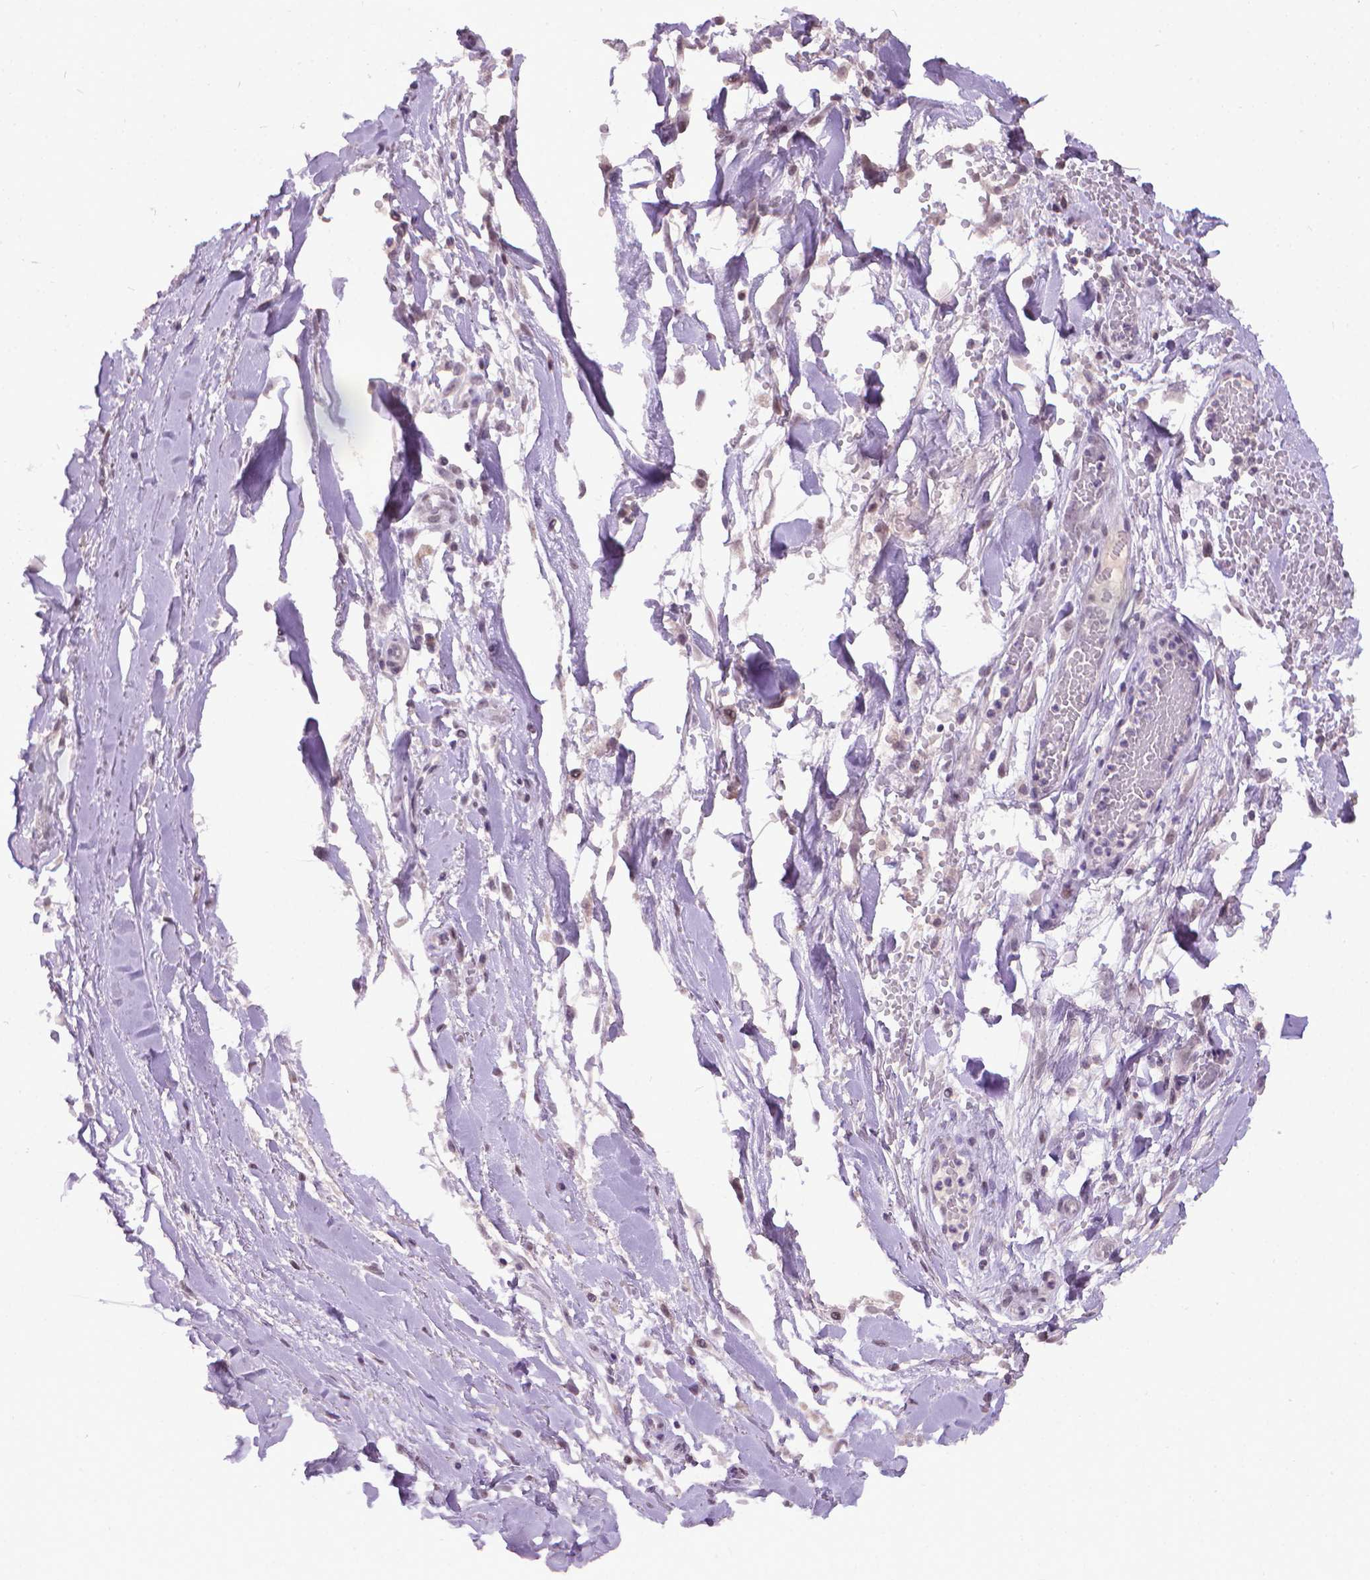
{"staining": {"intensity": "negative", "quantity": "none", "location": "none"}, "tissue": "adipose tissue", "cell_type": "Adipocytes", "image_type": "normal", "snomed": [{"axis": "morphology", "description": "Normal tissue, NOS"}, {"axis": "topography", "description": "Cartilage tissue"}, {"axis": "topography", "description": "Nasopharynx"}, {"axis": "topography", "description": "Thyroid gland"}], "caption": "An image of adipose tissue stained for a protein displays no brown staining in adipocytes. The staining was performed using DAB to visualize the protein expression in brown, while the nuclei were stained in blue with hematoxylin (Magnification: 20x).", "gene": "KMO", "patient": {"sex": "male", "age": 63}}